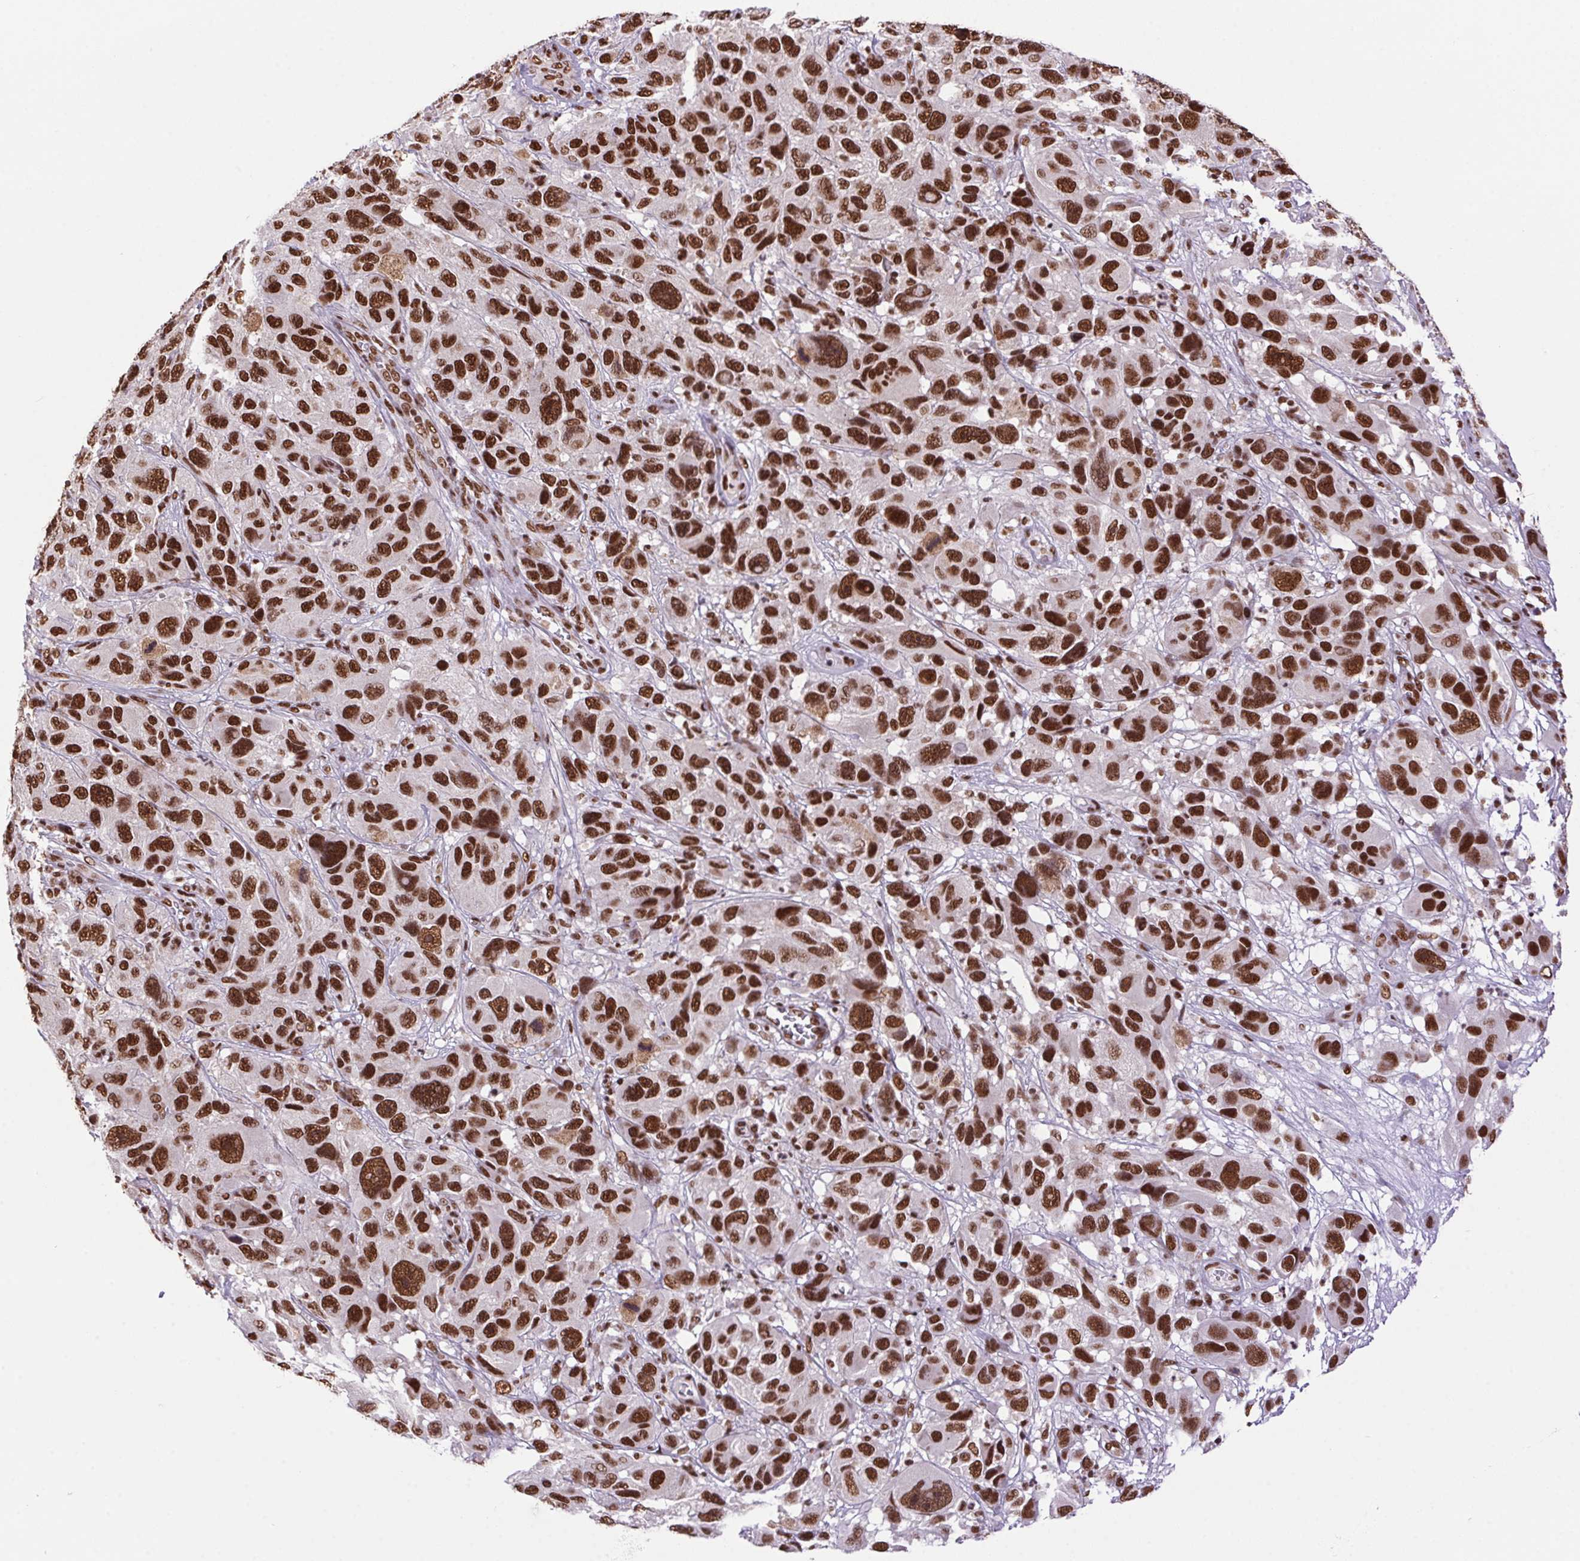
{"staining": {"intensity": "strong", "quantity": ">75%", "location": "nuclear"}, "tissue": "melanoma", "cell_type": "Tumor cells", "image_type": "cancer", "snomed": [{"axis": "morphology", "description": "Malignant melanoma, NOS"}, {"axis": "topography", "description": "Skin"}], "caption": "A brown stain highlights strong nuclear staining of a protein in melanoma tumor cells.", "gene": "ZNF207", "patient": {"sex": "male", "age": 53}}